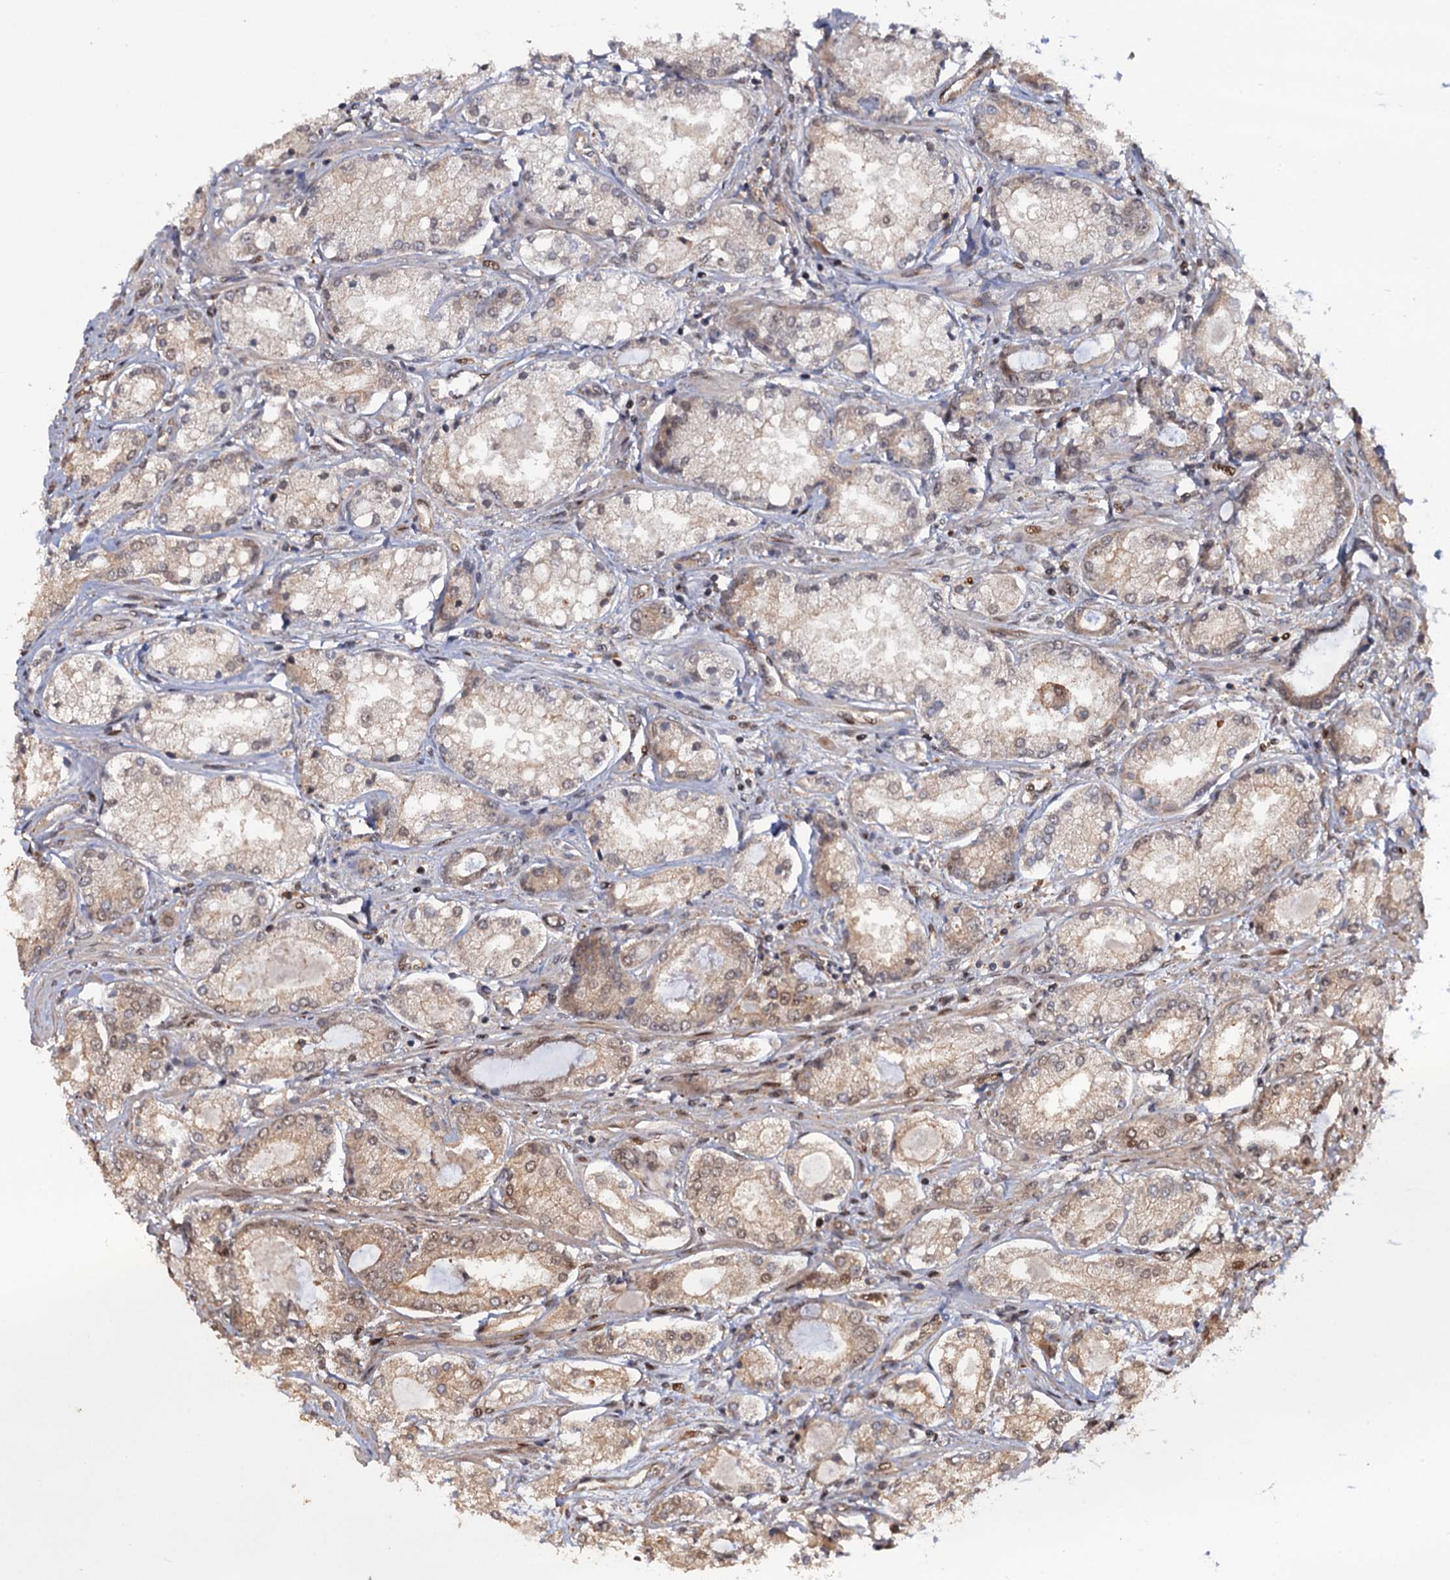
{"staining": {"intensity": "weak", "quantity": "25%-75%", "location": "cytoplasmic/membranous,nuclear"}, "tissue": "prostate cancer", "cell_type": "Tumor cells", "image_type": "cancer", "snomed": [{"axis": "morphology", "description": "Adenocarcinoma, Low grade"}, {"axis": "topography", "description": "Prostate"}], "caption": "Immunohistochemistry of prostate low-grade adenocarcinoma shows low levels of weak cytoplasmic/membranous and nuclear positivity in about 25%-75% of tumor cells. The protein is shown in brown color, while the nuclei are stained blue.", "gene": "CDC23", "patient": {"sex": "male", "age": 68}}